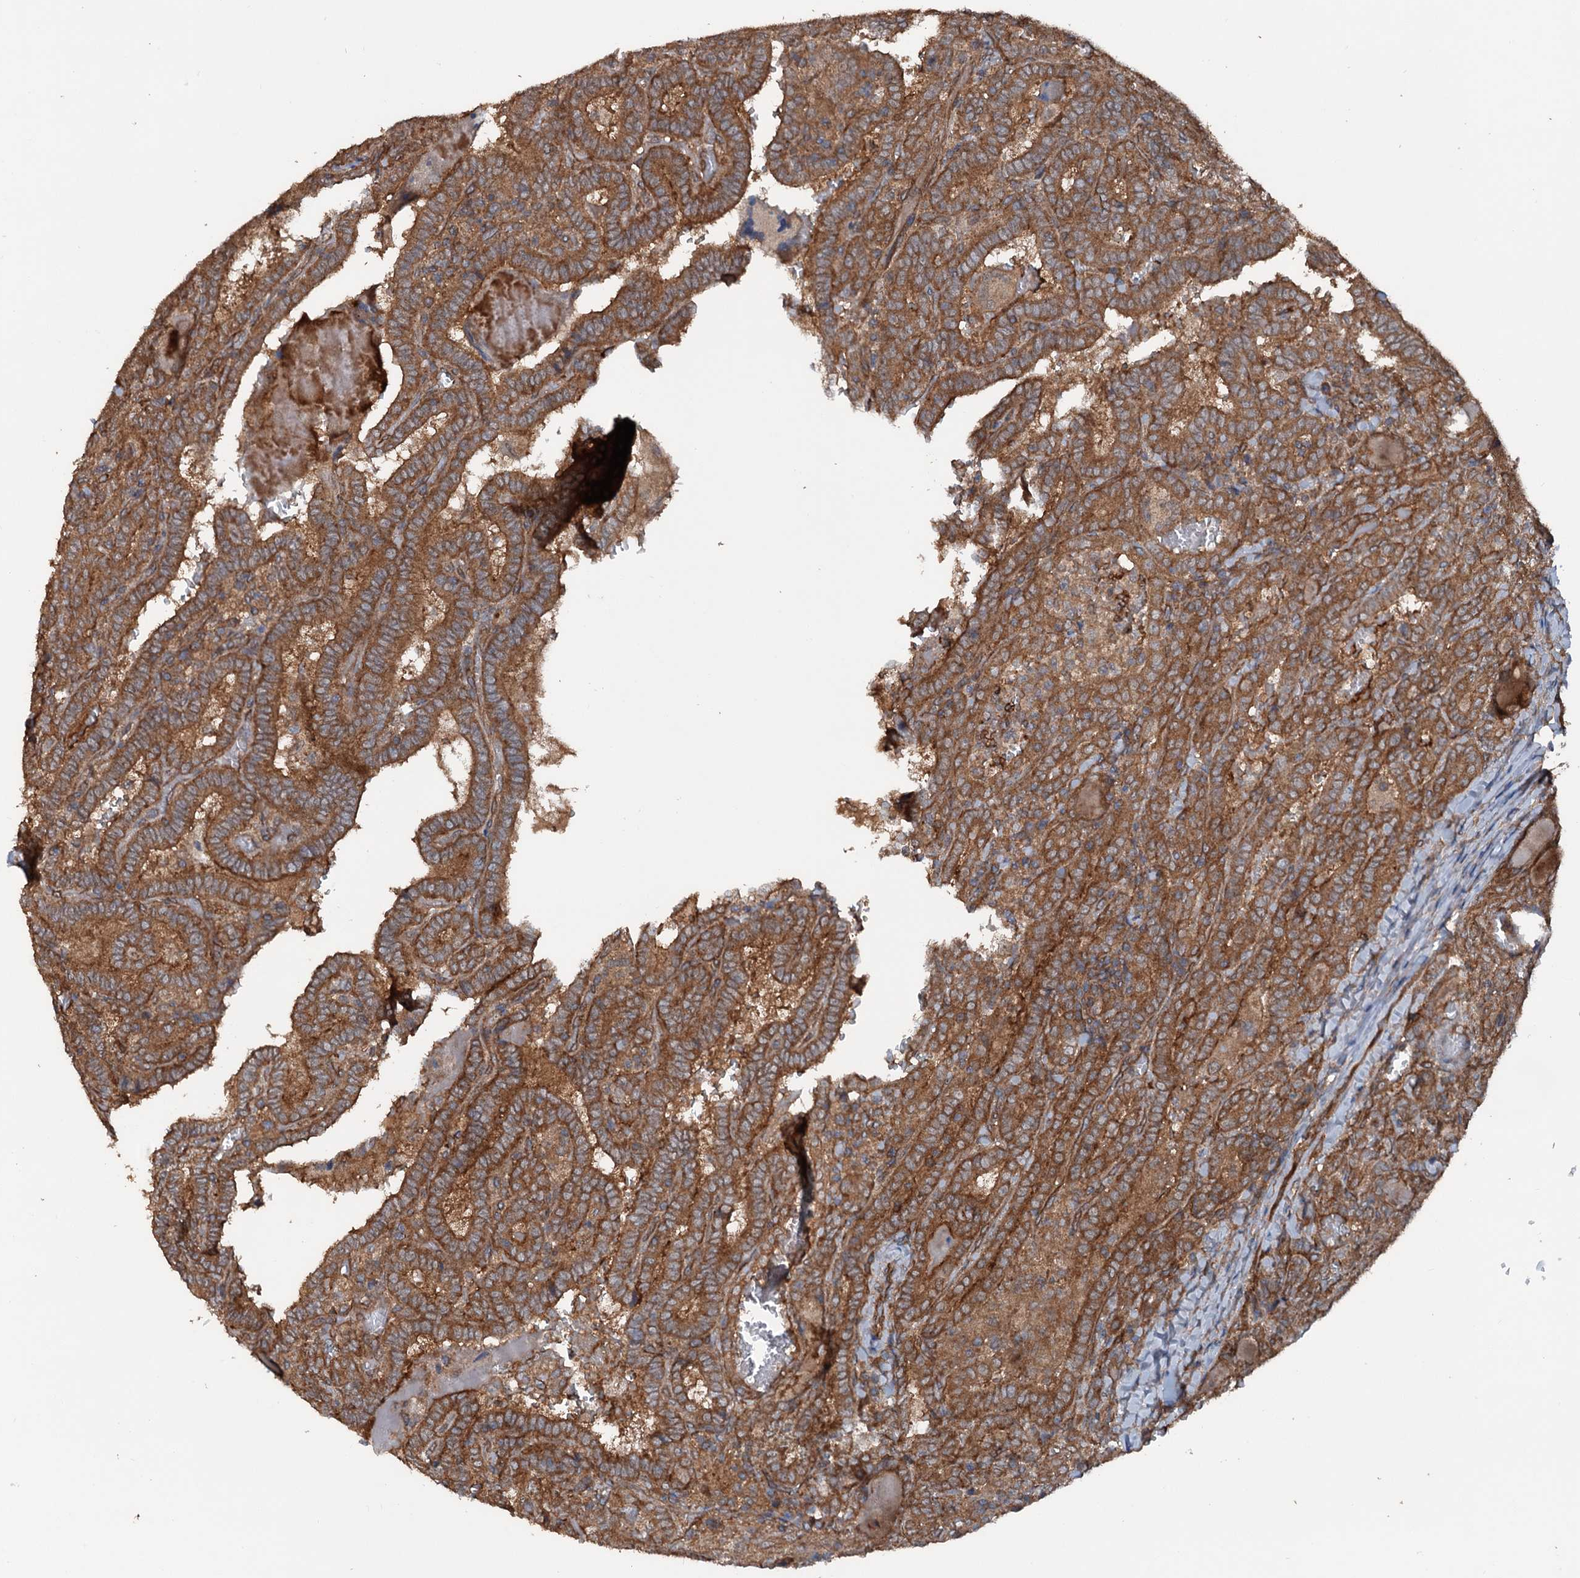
{"staining": {"intensity": "moderate", "quantity": ">75%", "location": "cytoplasmic/membranous"}, "tissue": "thyroid cancer", "cell_type": "Tumor cells", "image_type": "cancer", "snomed": [{"axis": "morphology", "description": "Papillary adenocarcinoma, NOS"}, {"axis": "topography", "description": "Thyroid gland"}], "caption": "Immunohistochemistry of human thyroid papillary adenocarcinoma demonstrates medium levels of moderate cytoplasmic/membranous positivity in approximately >75% of tumor cells. The staining is performed using DAB (3,3'-diaminobenzidine) brown chromogen to label protein expression. The nuclei are counter-stained blue using hematoxylin.", "gene": "RNF214", "patient": {"sex": "female", "age": 72}}